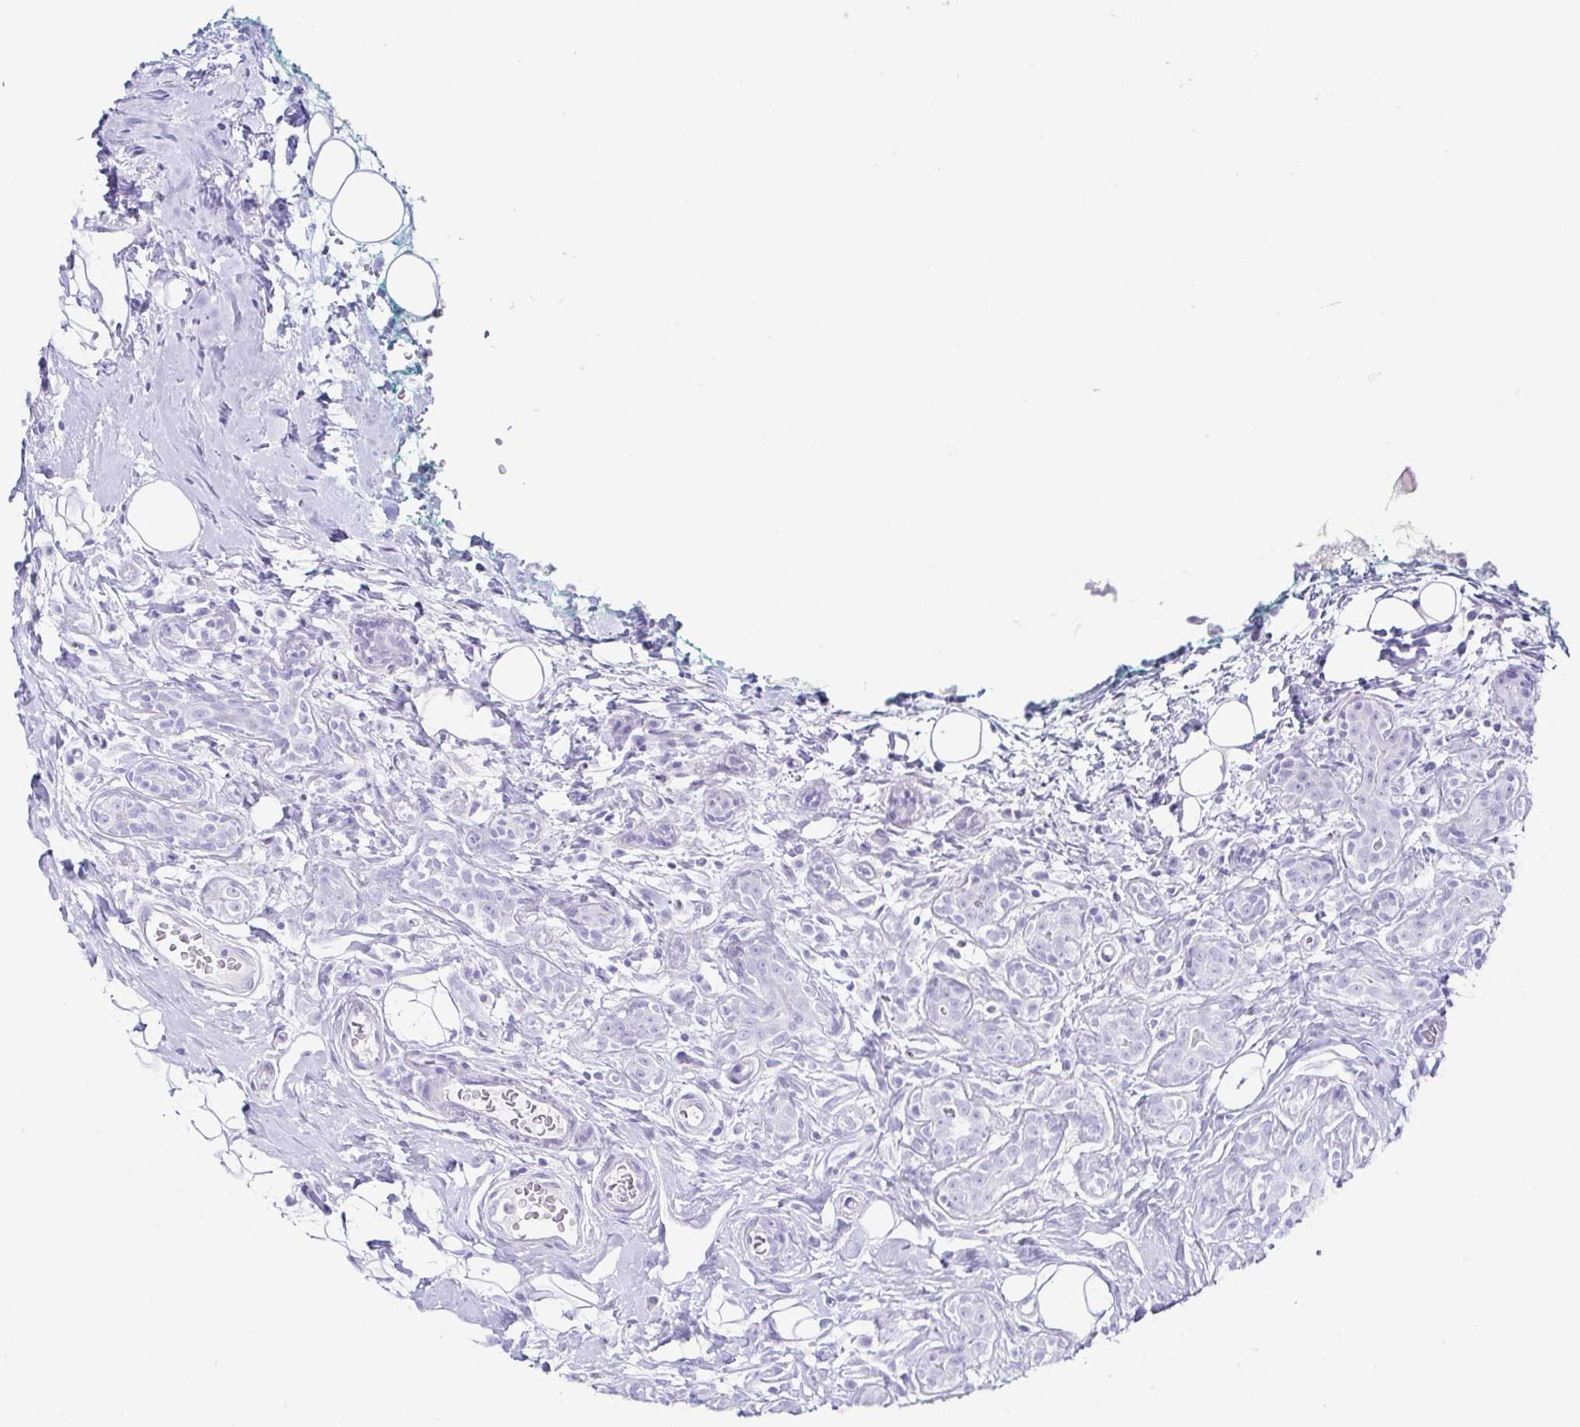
{"staining": {"intensity": "negative", "quantity": "none", "location": "none"}, "tissue": "breast cancer", "cell_type": "Tumor cells", "image_type": "cancer", "snomed": [{"axis": "morphology", "description": "Duct carcinoma"}, {"axis": "topography", "description": "Breast"}], "caption": "Tumor cells show no significant staining in breast intraductal carcinoma. (Brightfield microscopy of DAB (3,3'-diaminobenzidine) IHC at high magnification).", "gene": "CD164L2", "patient": {"sex": "female", "age": 43}}